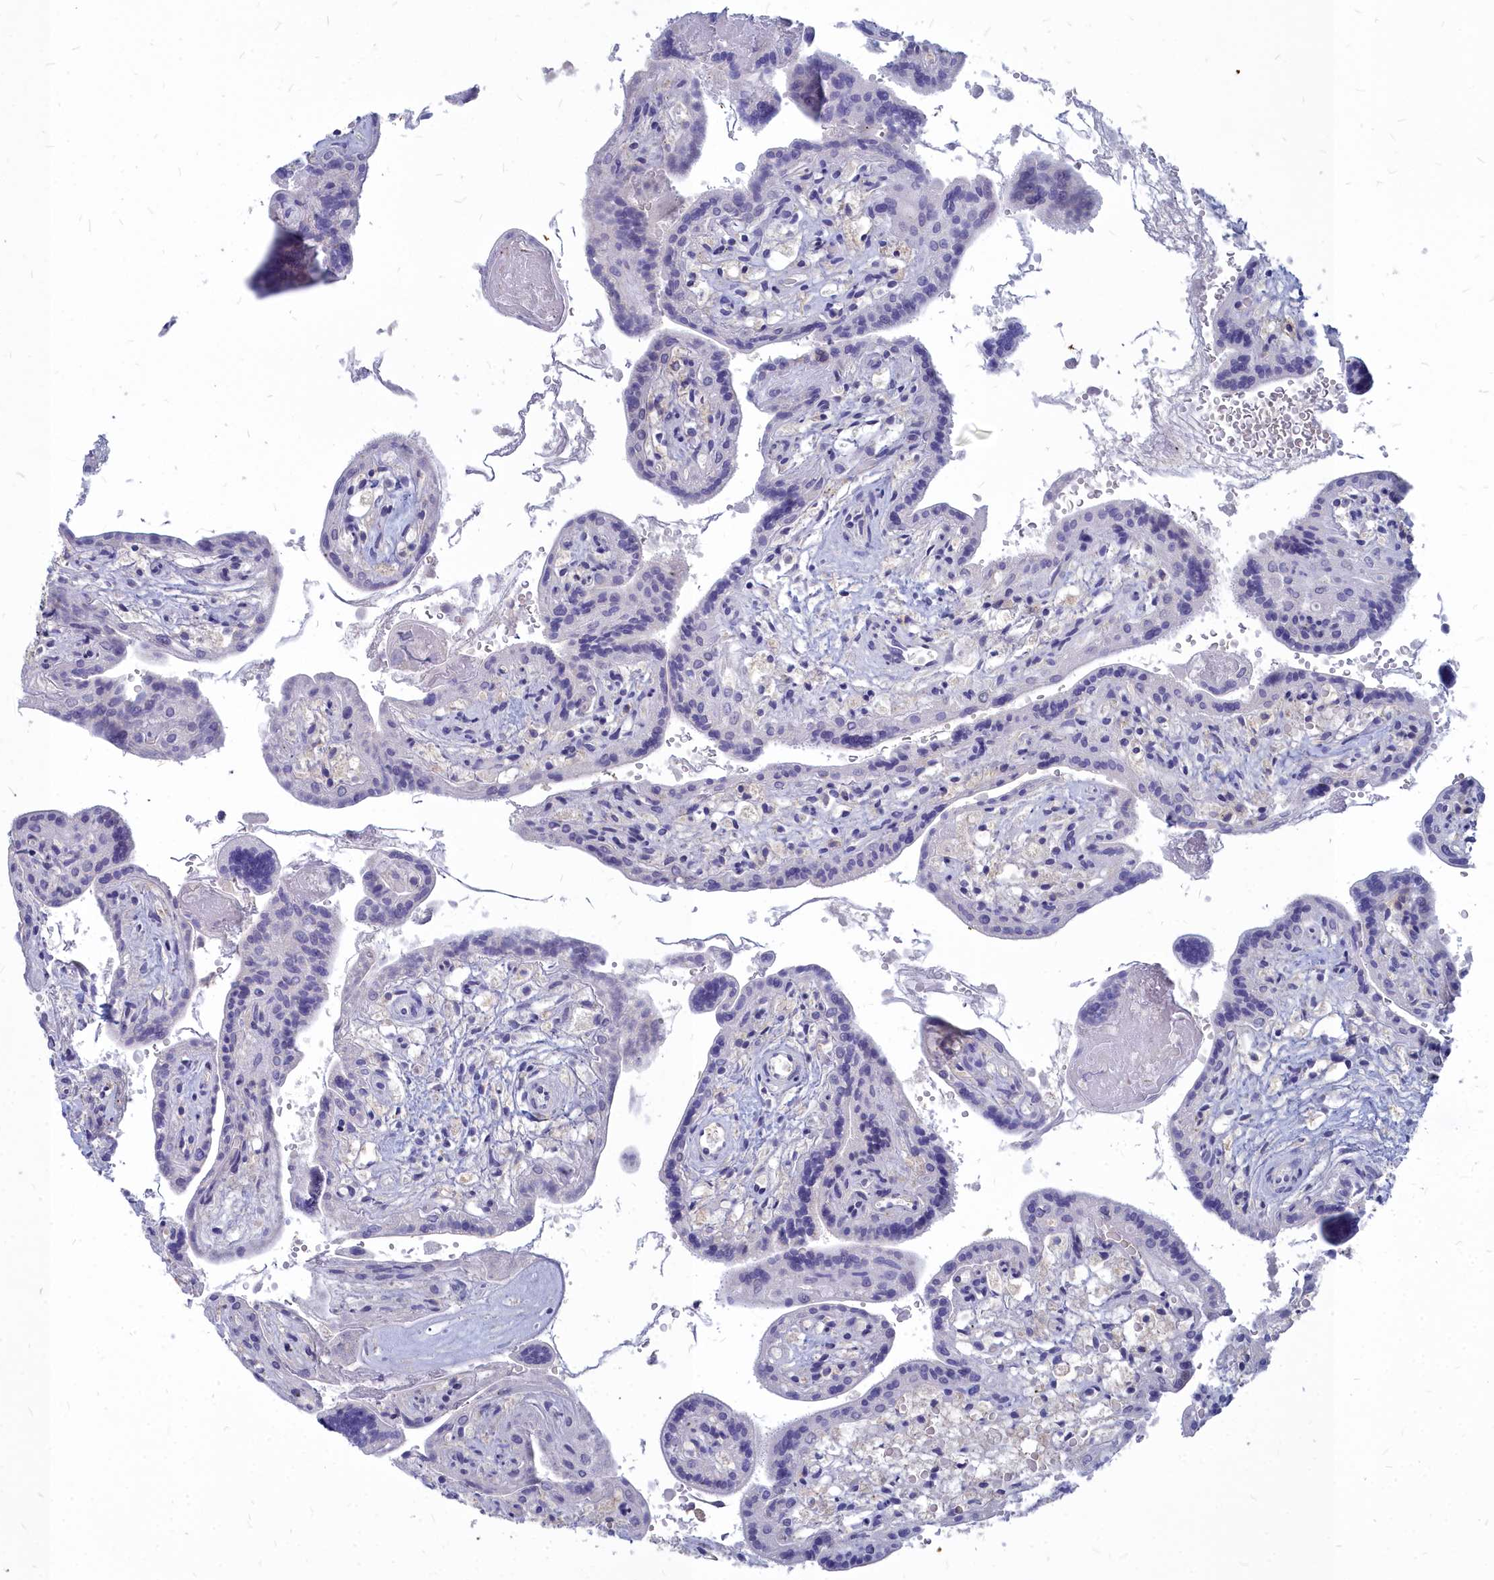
{"staining": {"intensity": "weak", "quantity": "25%-75%", "location": "nuclear"}, "tissue": "placenta", "cell_type": "Trophoblastic cells", "image_type": "normal", "snomed": [{"axis": "morphology", "description": "Normal tissue, NOS"}, {"axis": "topography", "description": "Placenta"}], "caption": "Placenta stained with a protein marker demonstrates weak staining in trophoblastic cells.", "gene": "NOXA1", "patient": {"sex": "female", "age": 37}}